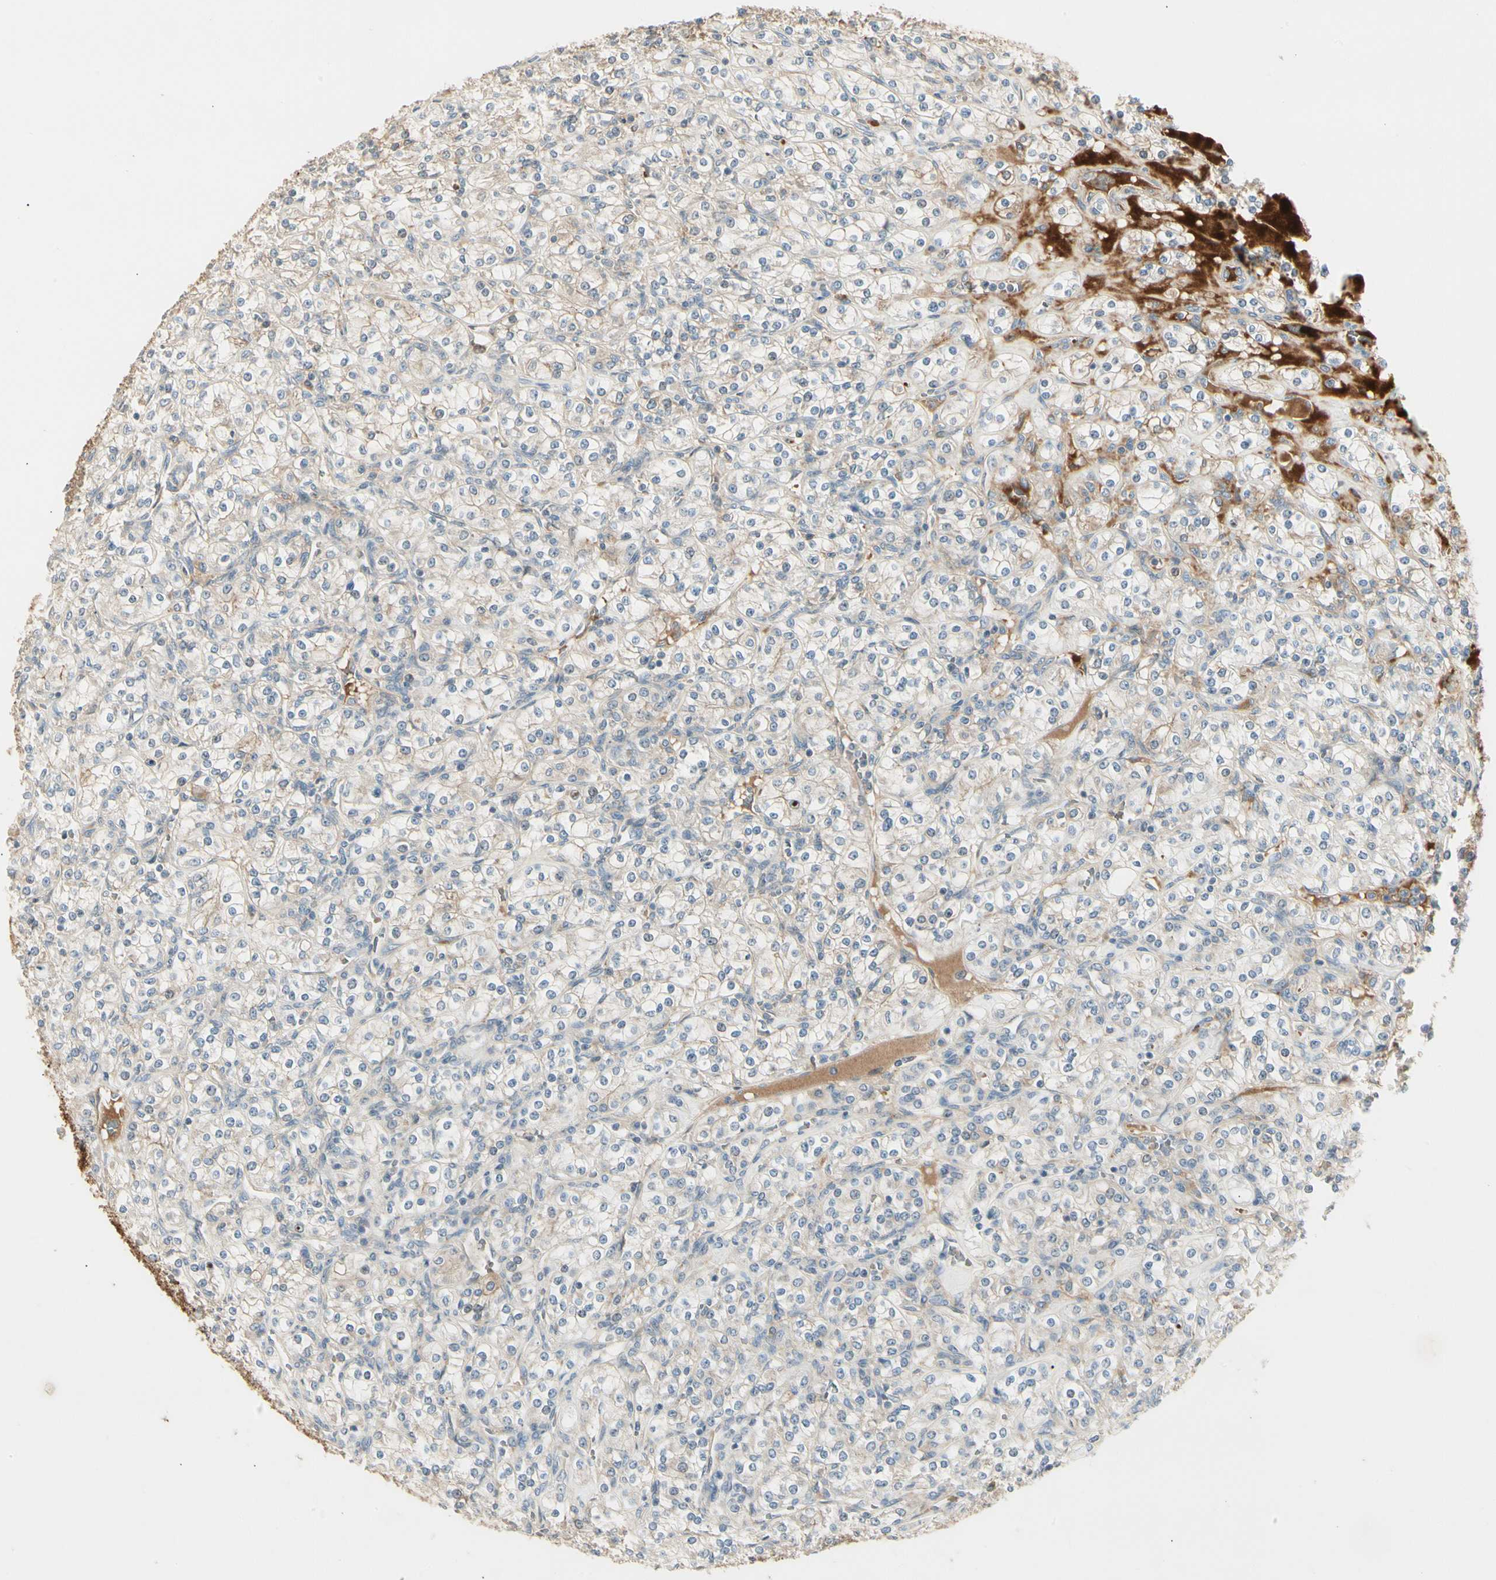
{"staining": {"intensity": "weak", "quantity": "25%-75%", "location": "cytoplasmic/membranous"}, "tissue": "renal cancer", "cell_type": "Tumor cells", "image_type": "cancer", "snomed": [{"axis": "morphology", "description": "Adenocarcinoma, NOS"}, {"axis": "topography", "description": "Kidney"}], "caption": "Renal adenocarcinoma stained with a brown dye demonstrates weak cytoplasmic/membranous positive staining in about 25%-75% of tumor cells.", "gene": "SKIL", "patient": {"sex": "male", "age": 77}}